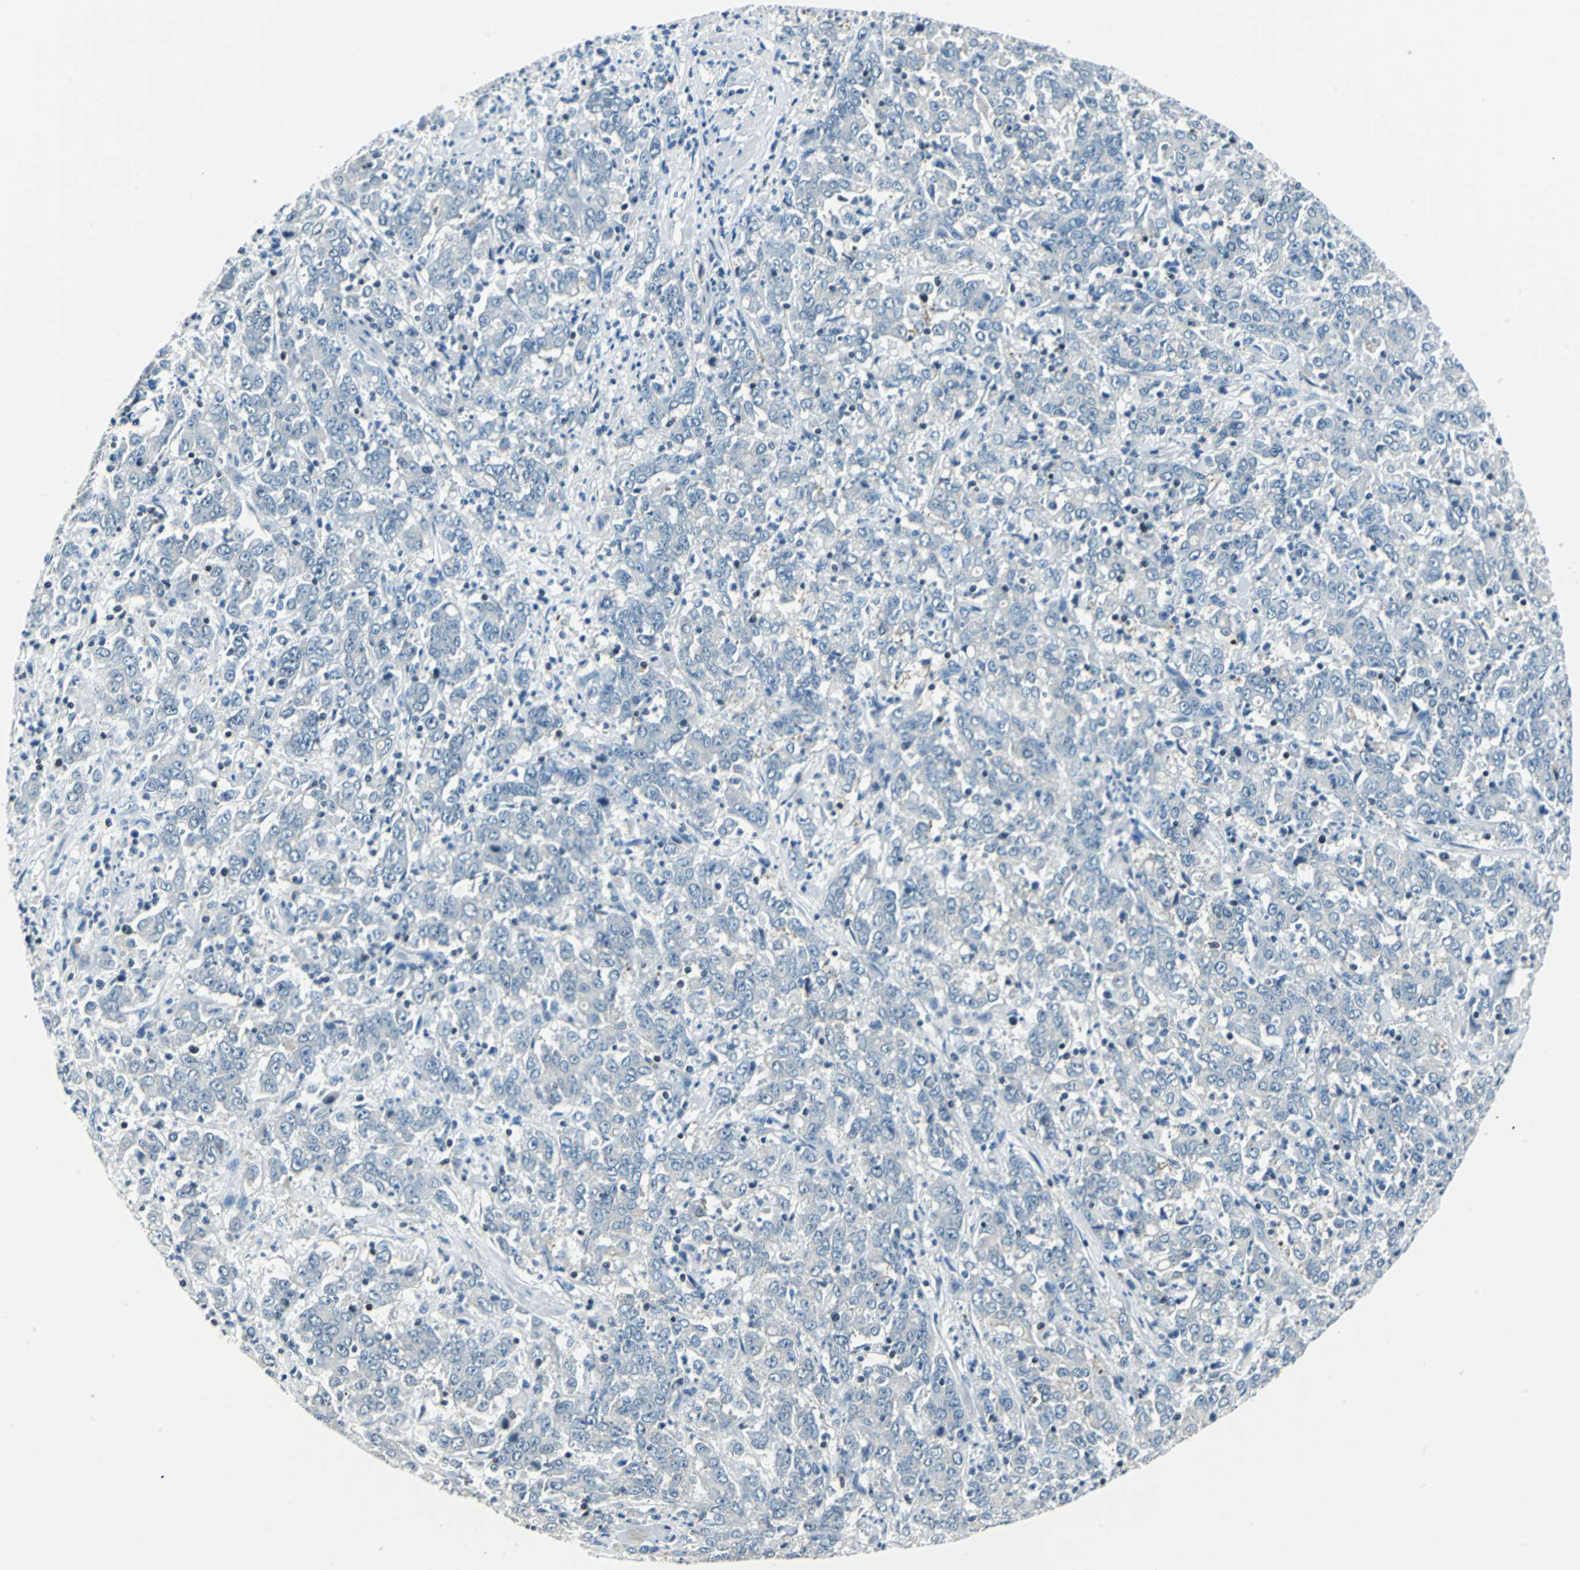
{"staining": {"intensity": "negative", "quantity": "none", "location": "none"}, "tissue": "stomach cancer", "cell_type": "Tumor cells", "image_type": "cancer", "snomed": [{"axis": "morphology", "description": "Adenocarcinoma, NOS"}, {"axis": "topography", "description": "Stomach, lower"}], "caption": "Immunohistochemistry photomicrograph of neoplastic tissue: human stomach cancer (adenocarcinoma) stained with DAB reveals no significant protein expression in tumor cells.", "gene": "HCFC2", "patient": {"sex": "female", "age": 71}}